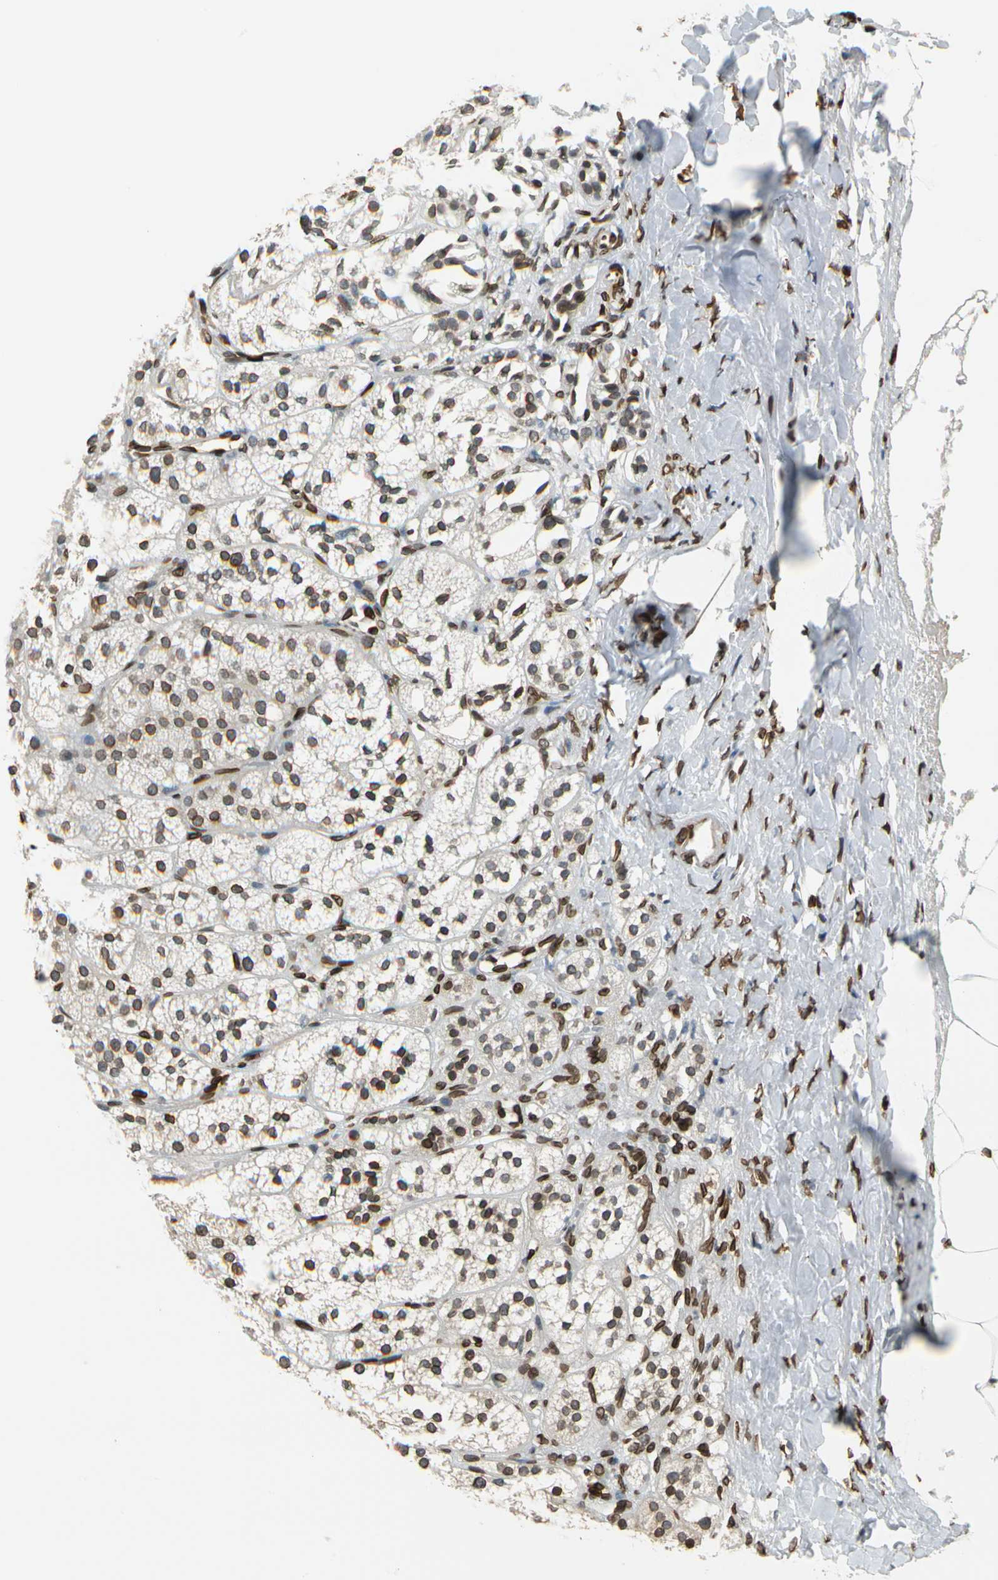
{"staining": {"intensity": "strong", "quantity": ">75%", "location": "cytoplasmic/membranous,nuclear"}, "tissue": "adrenal gland", "cell_type": "Glandular cells", "image_type": "normal", "snomed": [{"axis": "morphology", "description": "Normal tissue, NOS"}, {"axis": "topography", "description": "Adrenal gland"}], "caption": "The immunohistochemical stain highlights strong cytoplasmic/membranous,nuclear positivity in glandular cells of normal adrenal gland. (DAB IHC with brightfield microscopy, high magnification).", "gene": "SUN1", "patient": {"sex": "female", "age": 71}}